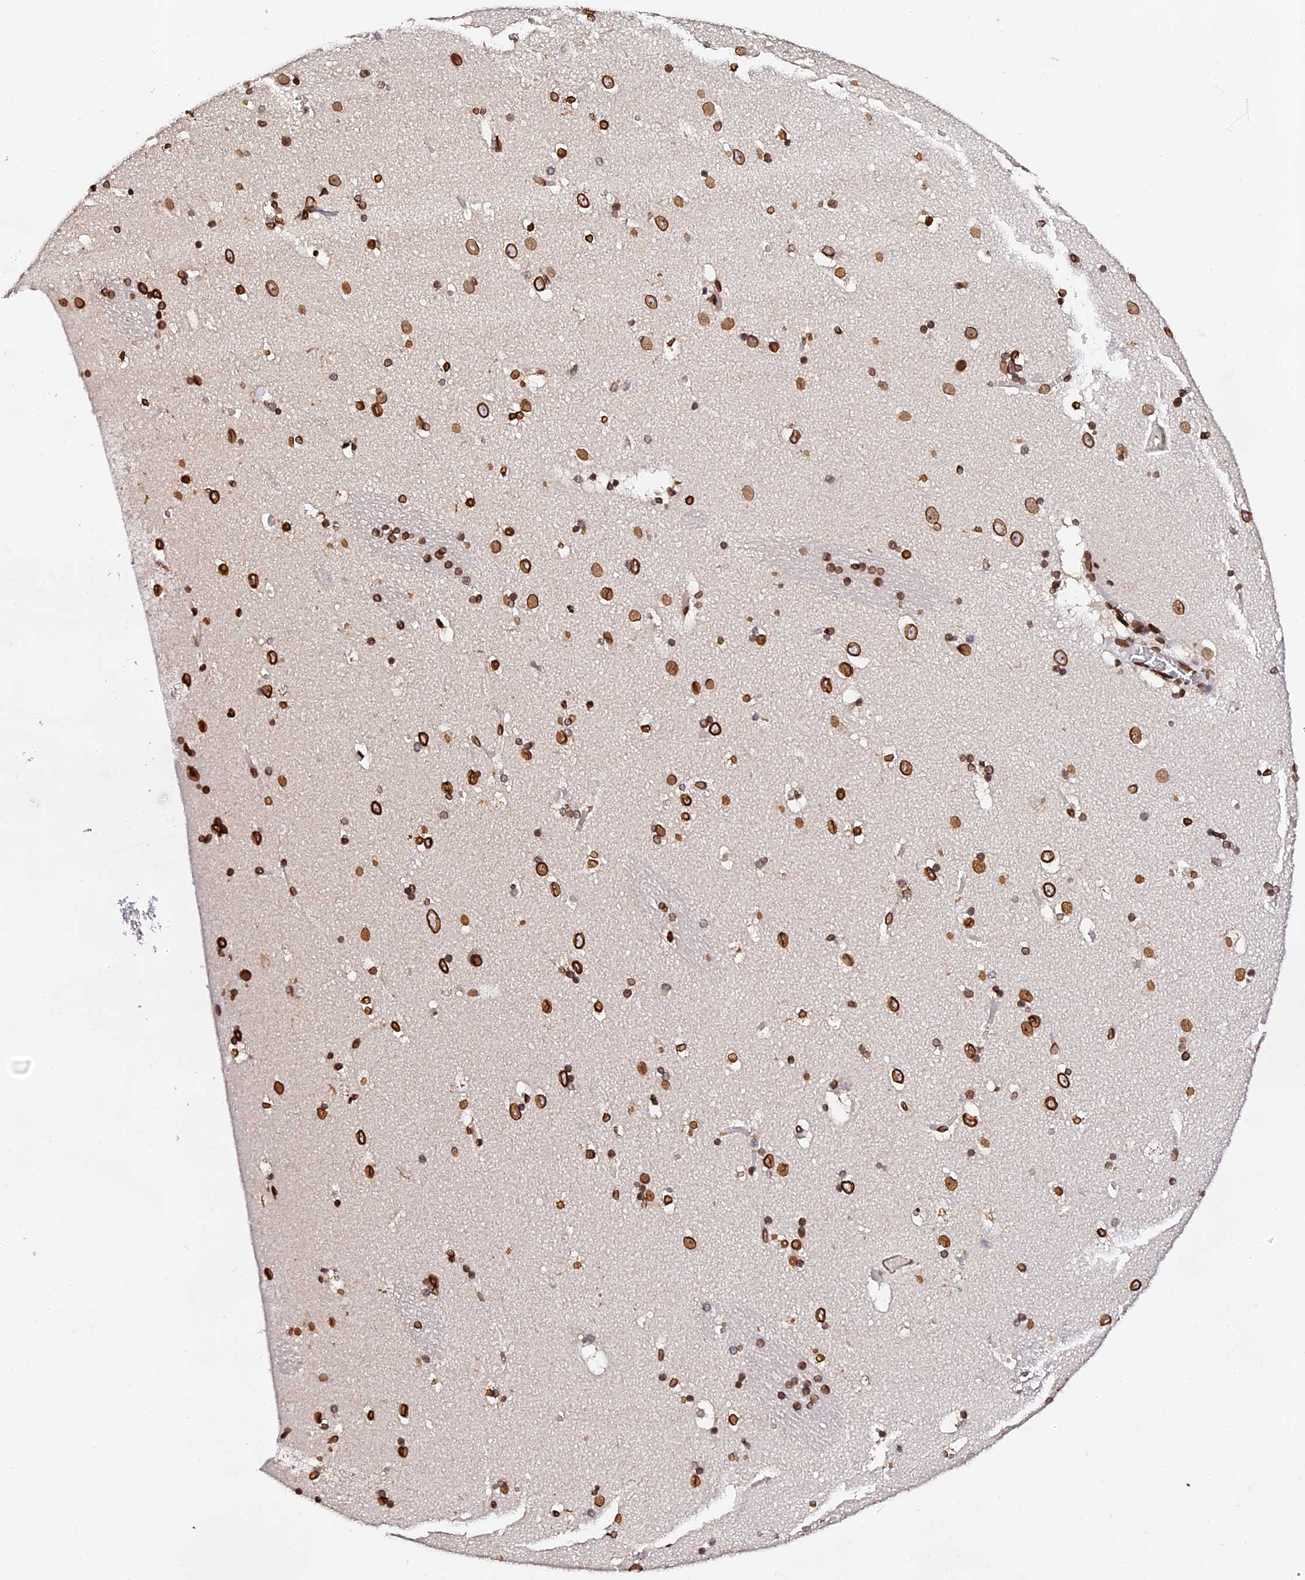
{"staining": {"intensity": "strong", "quantity": ">75%", "location": "cytoplasmic/membranous,nuclear"}, "tissue": "caudate", "cell_type": "Glial cells", "image_type": "normal", "snomed": [{"axis": "morphology", "description": "Normal tissue, NOS"}, {"axis": "topography", "description": "Lateral ventricle wall"}], "caption": "IHC photomicrograph of normal human caudate stained for a protein (brown), which displays high levels of strong cytoplasmic/membranous,nuclear positivity in approximately >75% of glial cells.", "gene": "ANAPC5", "patient": {"sex": "male", "age": 45}}